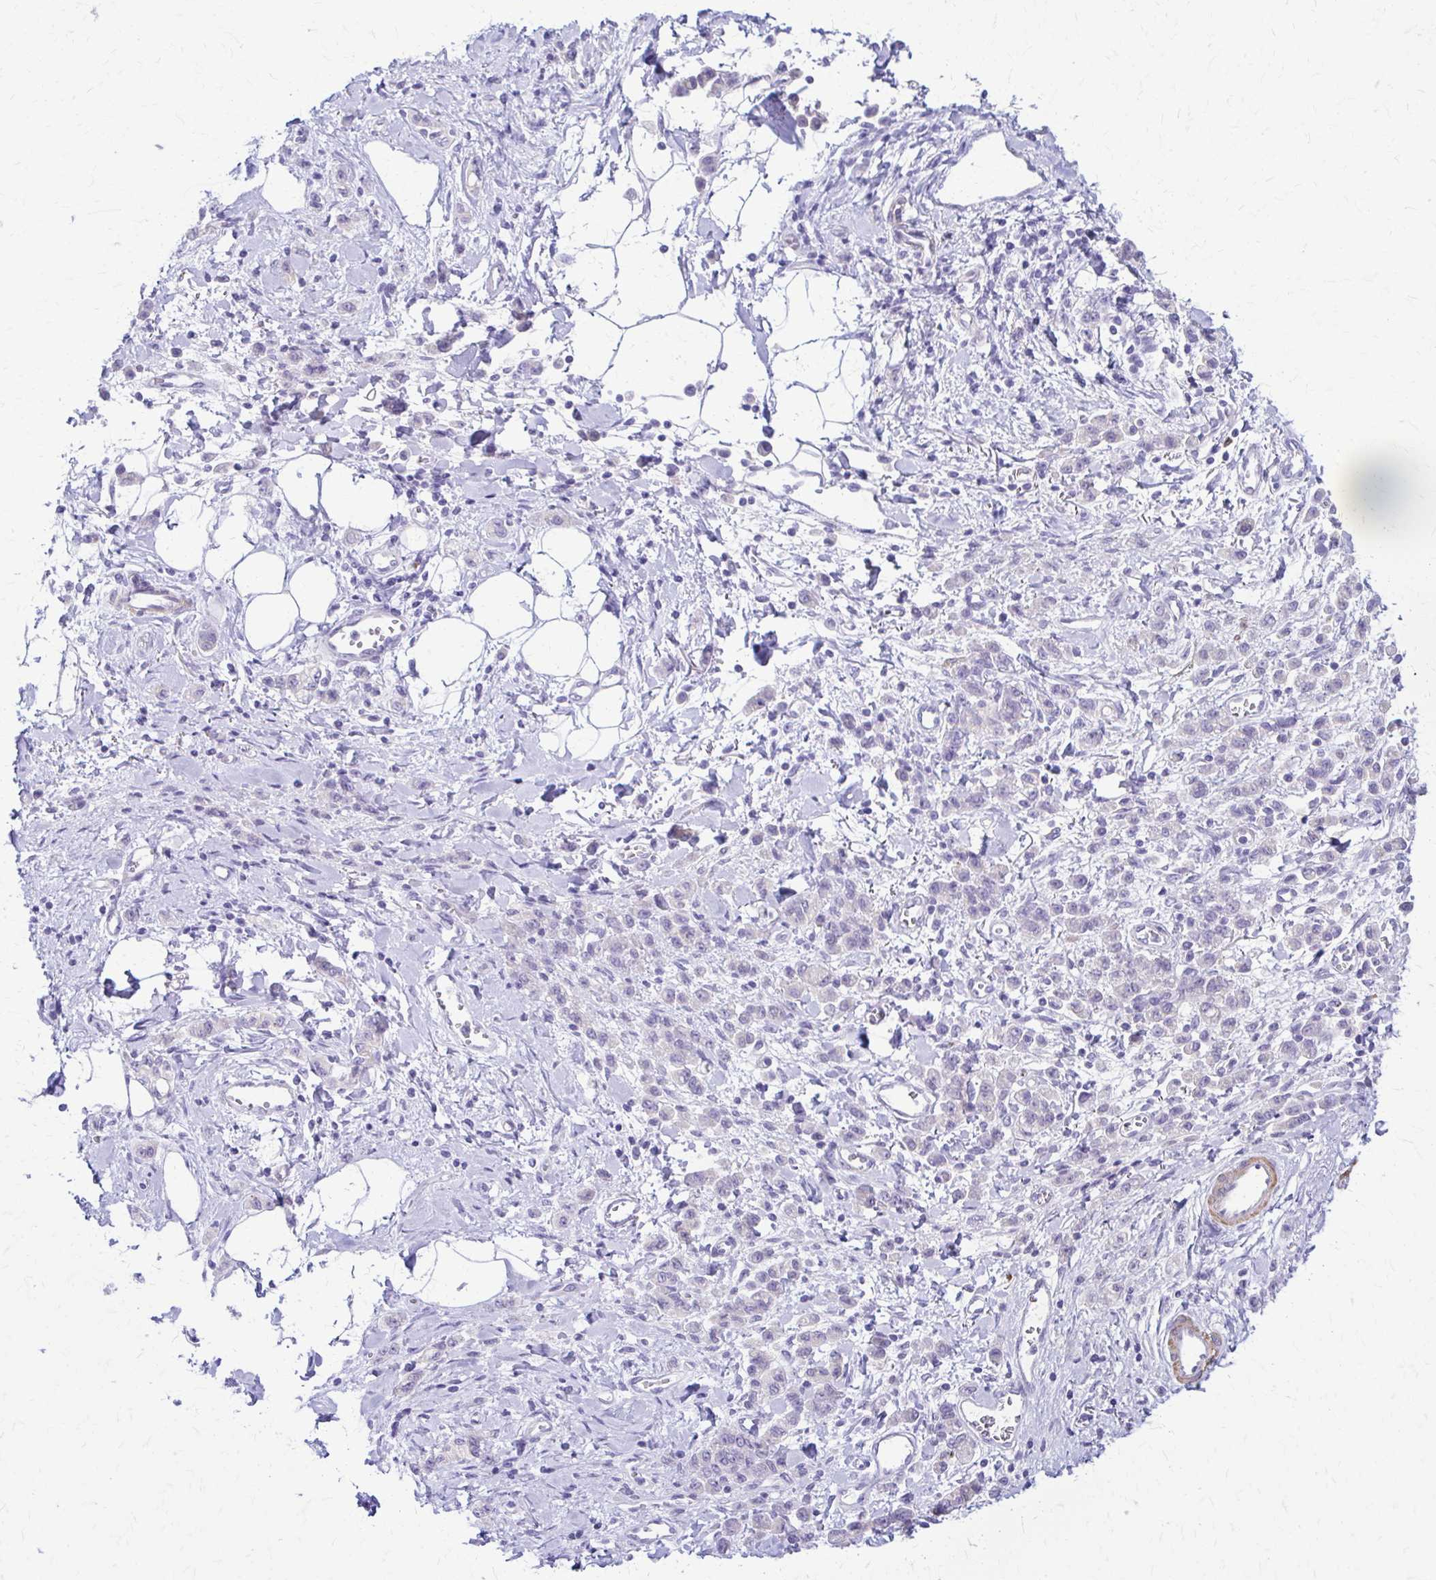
{"staining": {"intensity": "negative", "quantity": "none", "location": "none"}, "tissue": "stomach cancer", "cell_type": "Tumor cells", "image_type": "cancer", "snomed": [{"axis": "morphology", "description": "Adenocarcinoma, NOS"}, {"axis": "topography", "description": "Stomach"}], "caption": "A photomicrograph of stomach adenocarcinoma stained for a protein demonstrates no brown staining in tumor cells.", "gene": "DSP", "patient": {"sex": "male", "age": 77}}